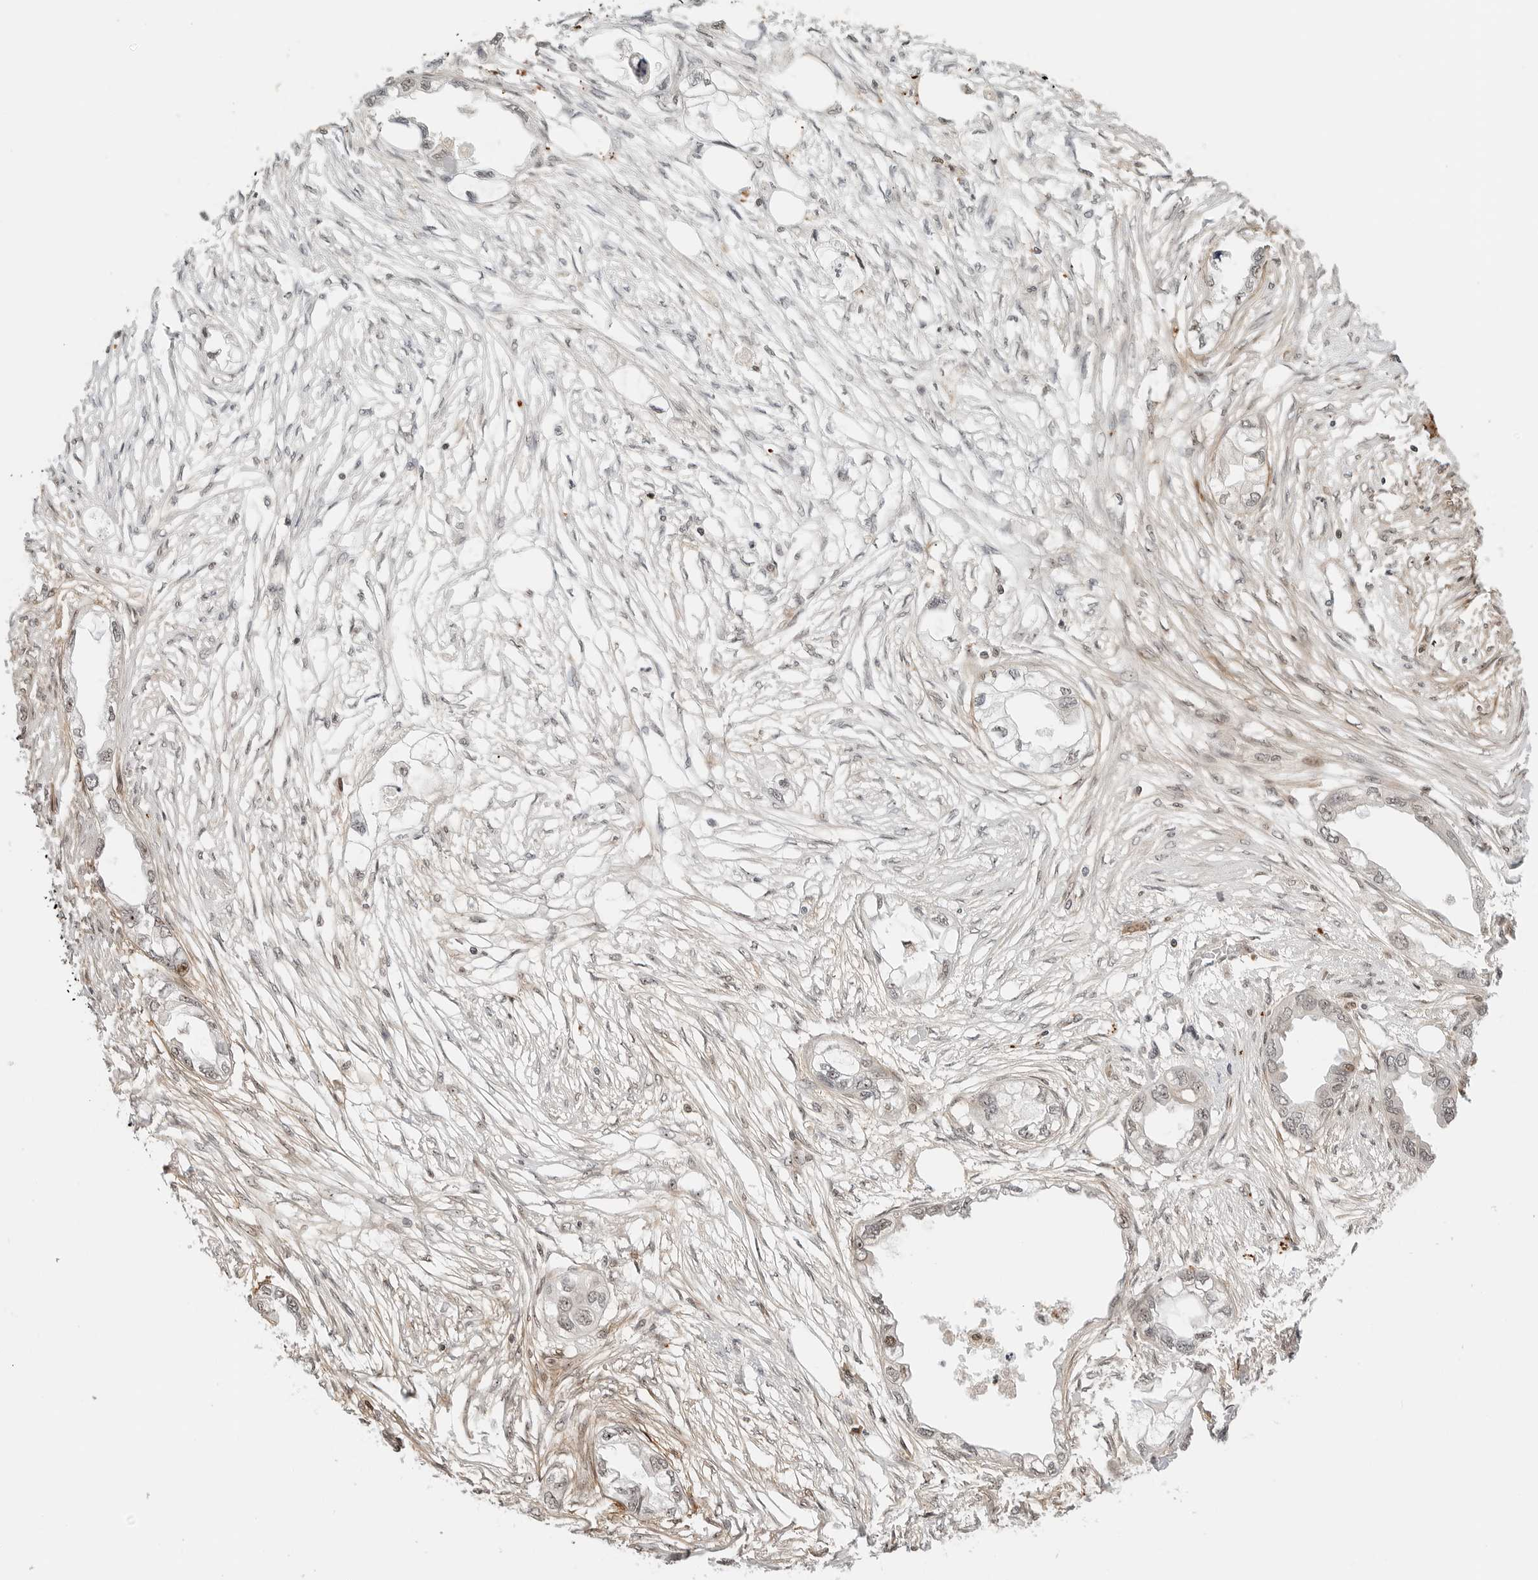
{"staining": {"intensity": "weak", "quantity": "<25%", "location": "nuclear"}, "tissue": "endometrial cancer", "cell_type": "Tumor cells", "image_type": "cancer", "snomed": [{"axis": "morphology", "description": "Adenocarcinoma, NOS"}, {"axis": "morphology", "description": "Adenocarcinoma, metastatic, NOS"}, {"axis": "topography", "description": "Adipose tissue"}, {"axis": "topography", "description": "Endometrium"}], "caption": "DAB (3,3'-diaminobenzidine) immunohistochemical staining of human adenocarcinoma (endometrial) demonstrates no significant staining in tumor cells. Brightfield microscopy of IHC stained with DAB (3,3'-diaminobenzidine) (brown) and hematoxylin (blue), captured at high magnification.", "gene": "GEM", "patient": {"sex": "female", "age": 67}}